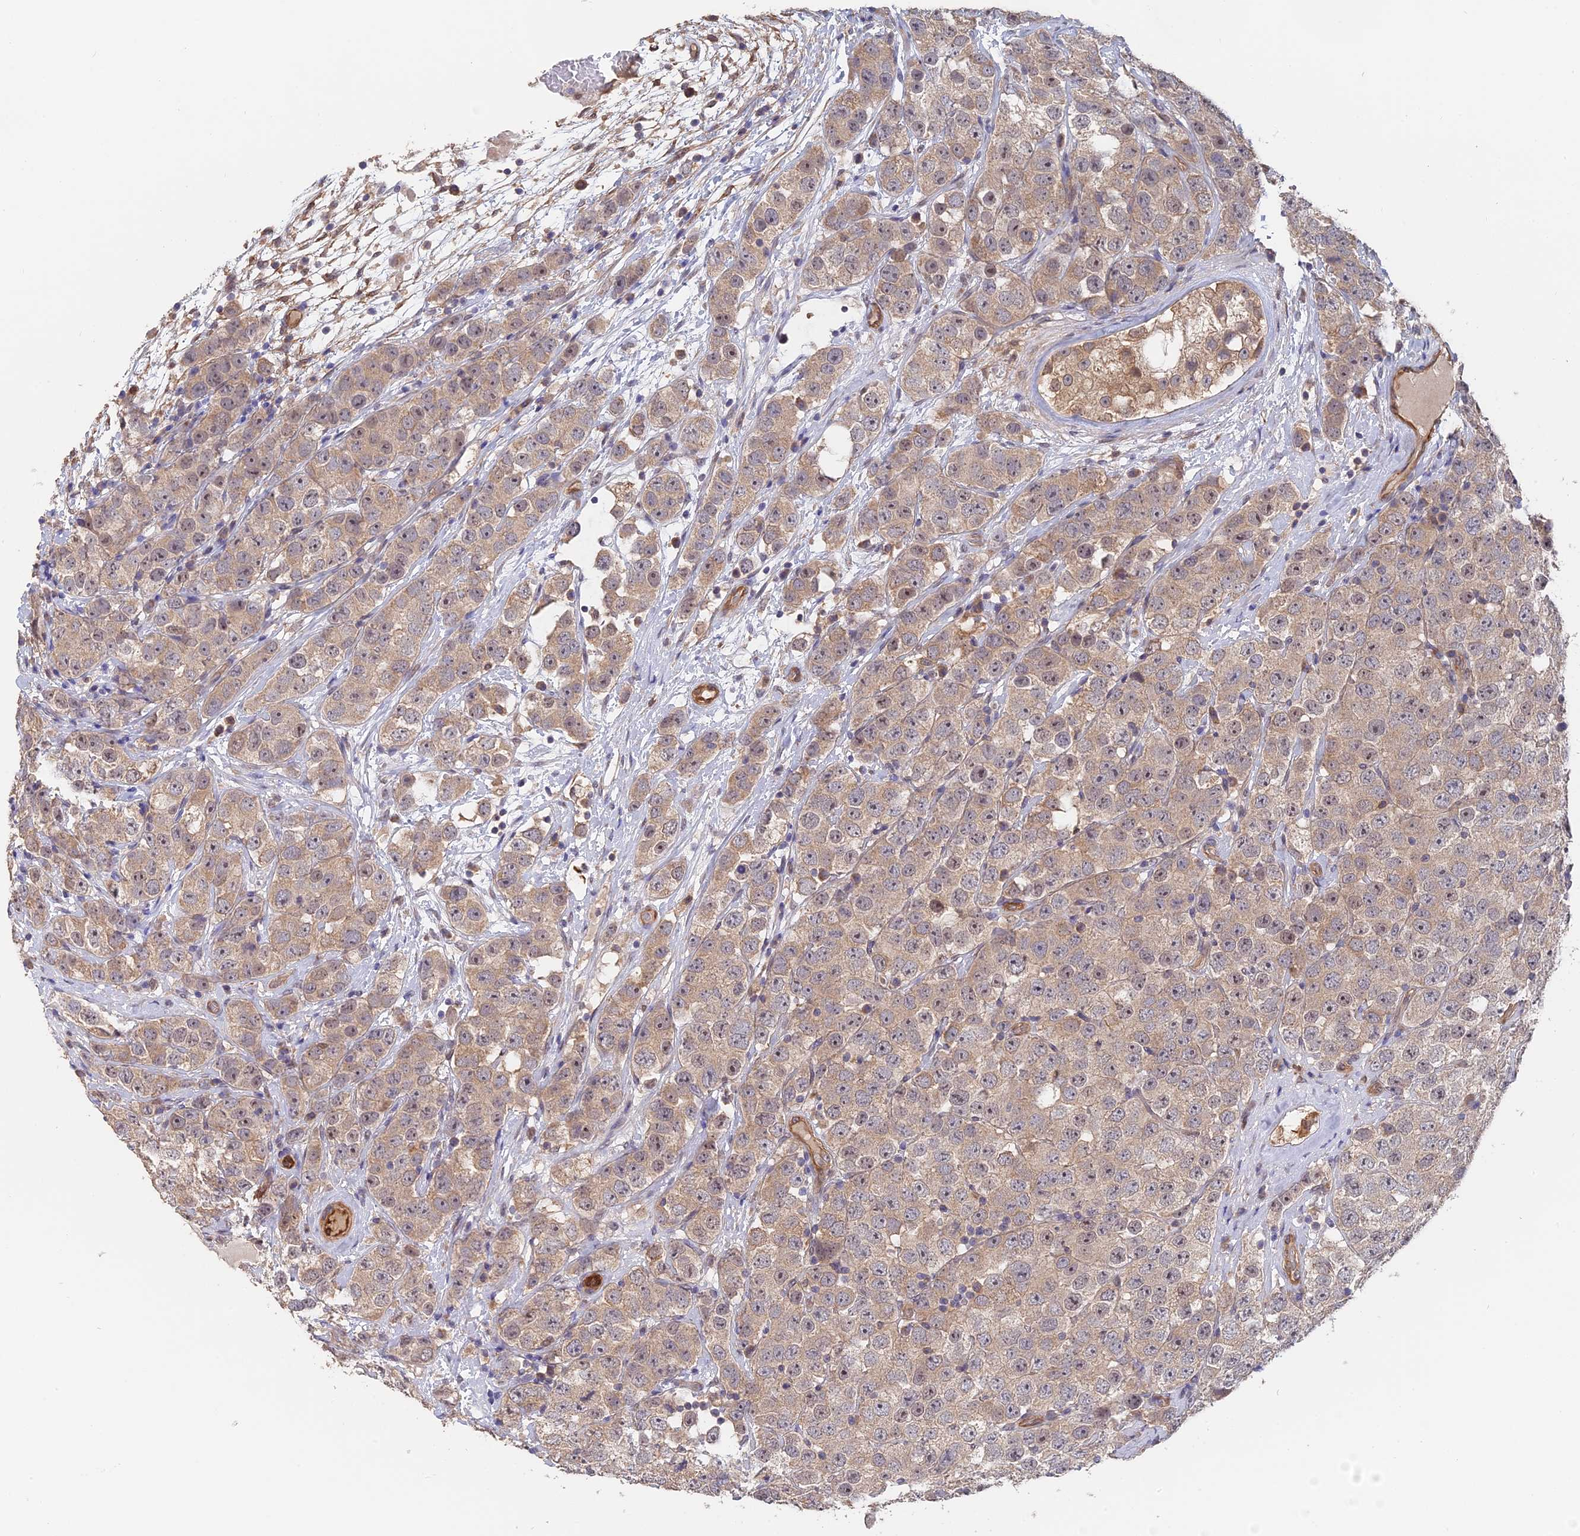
{"staining": {"intensity": "weak", "quantity": "<25%", "location": "cytoplasmic/membranous"}, "tissue": "testis cancer", "cell_type": "Tumor cells", "image_type": "cancer", "snomed": [{"axis": "morphology", "description": "Seminoma, NOS"}, {"axis": "topography", "description": "Testis"}], "caption": "Tumor cells show no significant expression in testis cancer.", "gene": "SAC3D1", "patient": {"sex": "male", "age": 28}}